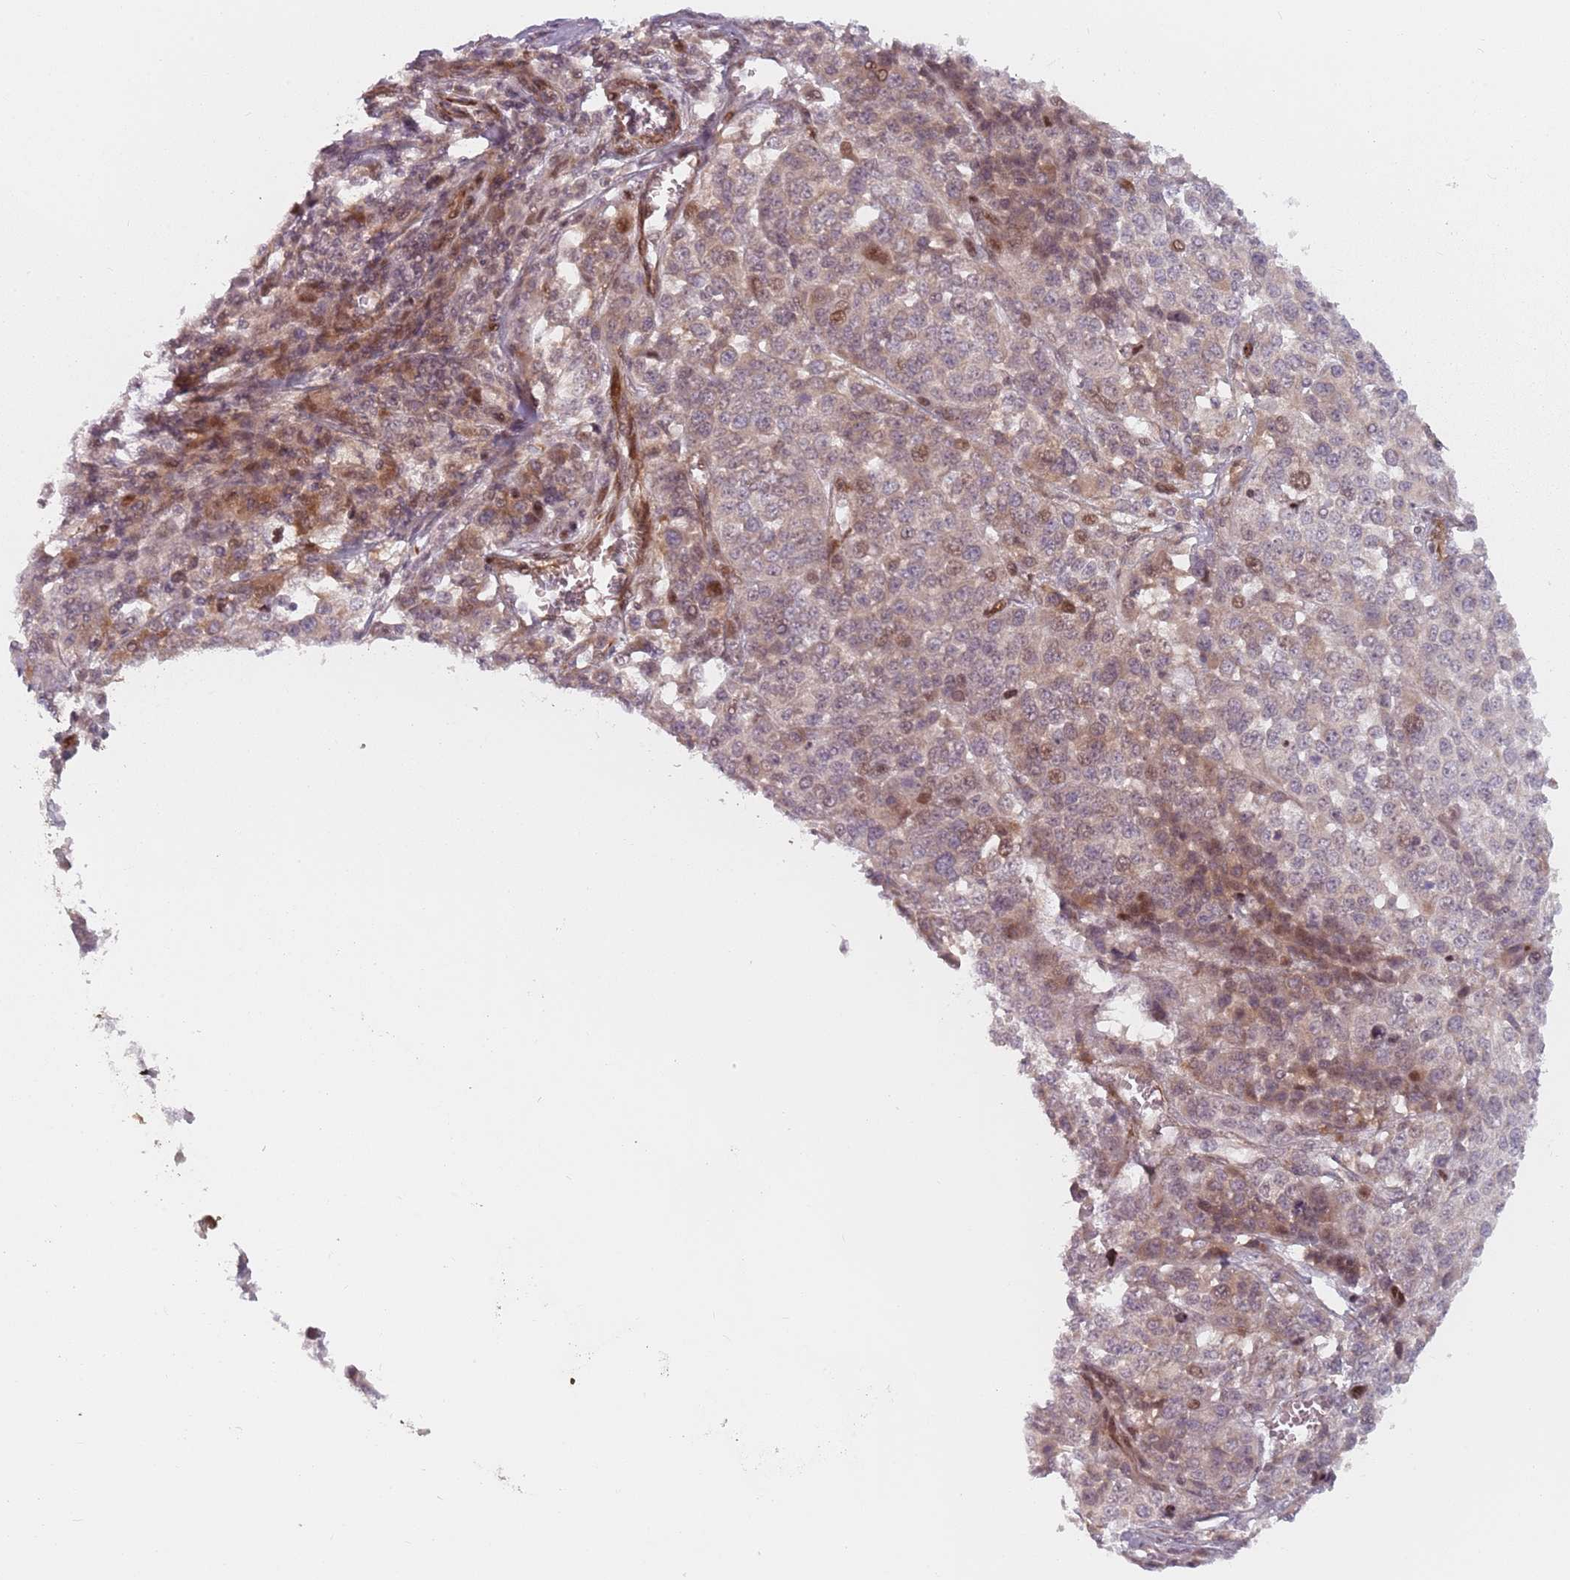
{"staining": {"intensity": "weak", "quantity": "25%-75%", "location": "cytoplasmic/membranous,nuclear"}, "tissue": "melanoma", "cell_type": "Tumor cells", "image_type": "cancer", "snomed": [{"axis": "morphology", "description": "Malignant melanoma, Metastatic site"}, {"axis": "topography", "description": "Lymph node"}], "caption": "The photomicrograph demonstrates immunohistochemical staining of melanoma. There is weak cytoplasmic/membranous and nuclear staining is identified in approximately 25%-75% of tumor cells. (DAB (3,3'-diaminobenzidine) IHC with brightfield microscopy, high magnification).", "gene": "RPS6KA2", "patient": {"sex": "male", "age": 44}}